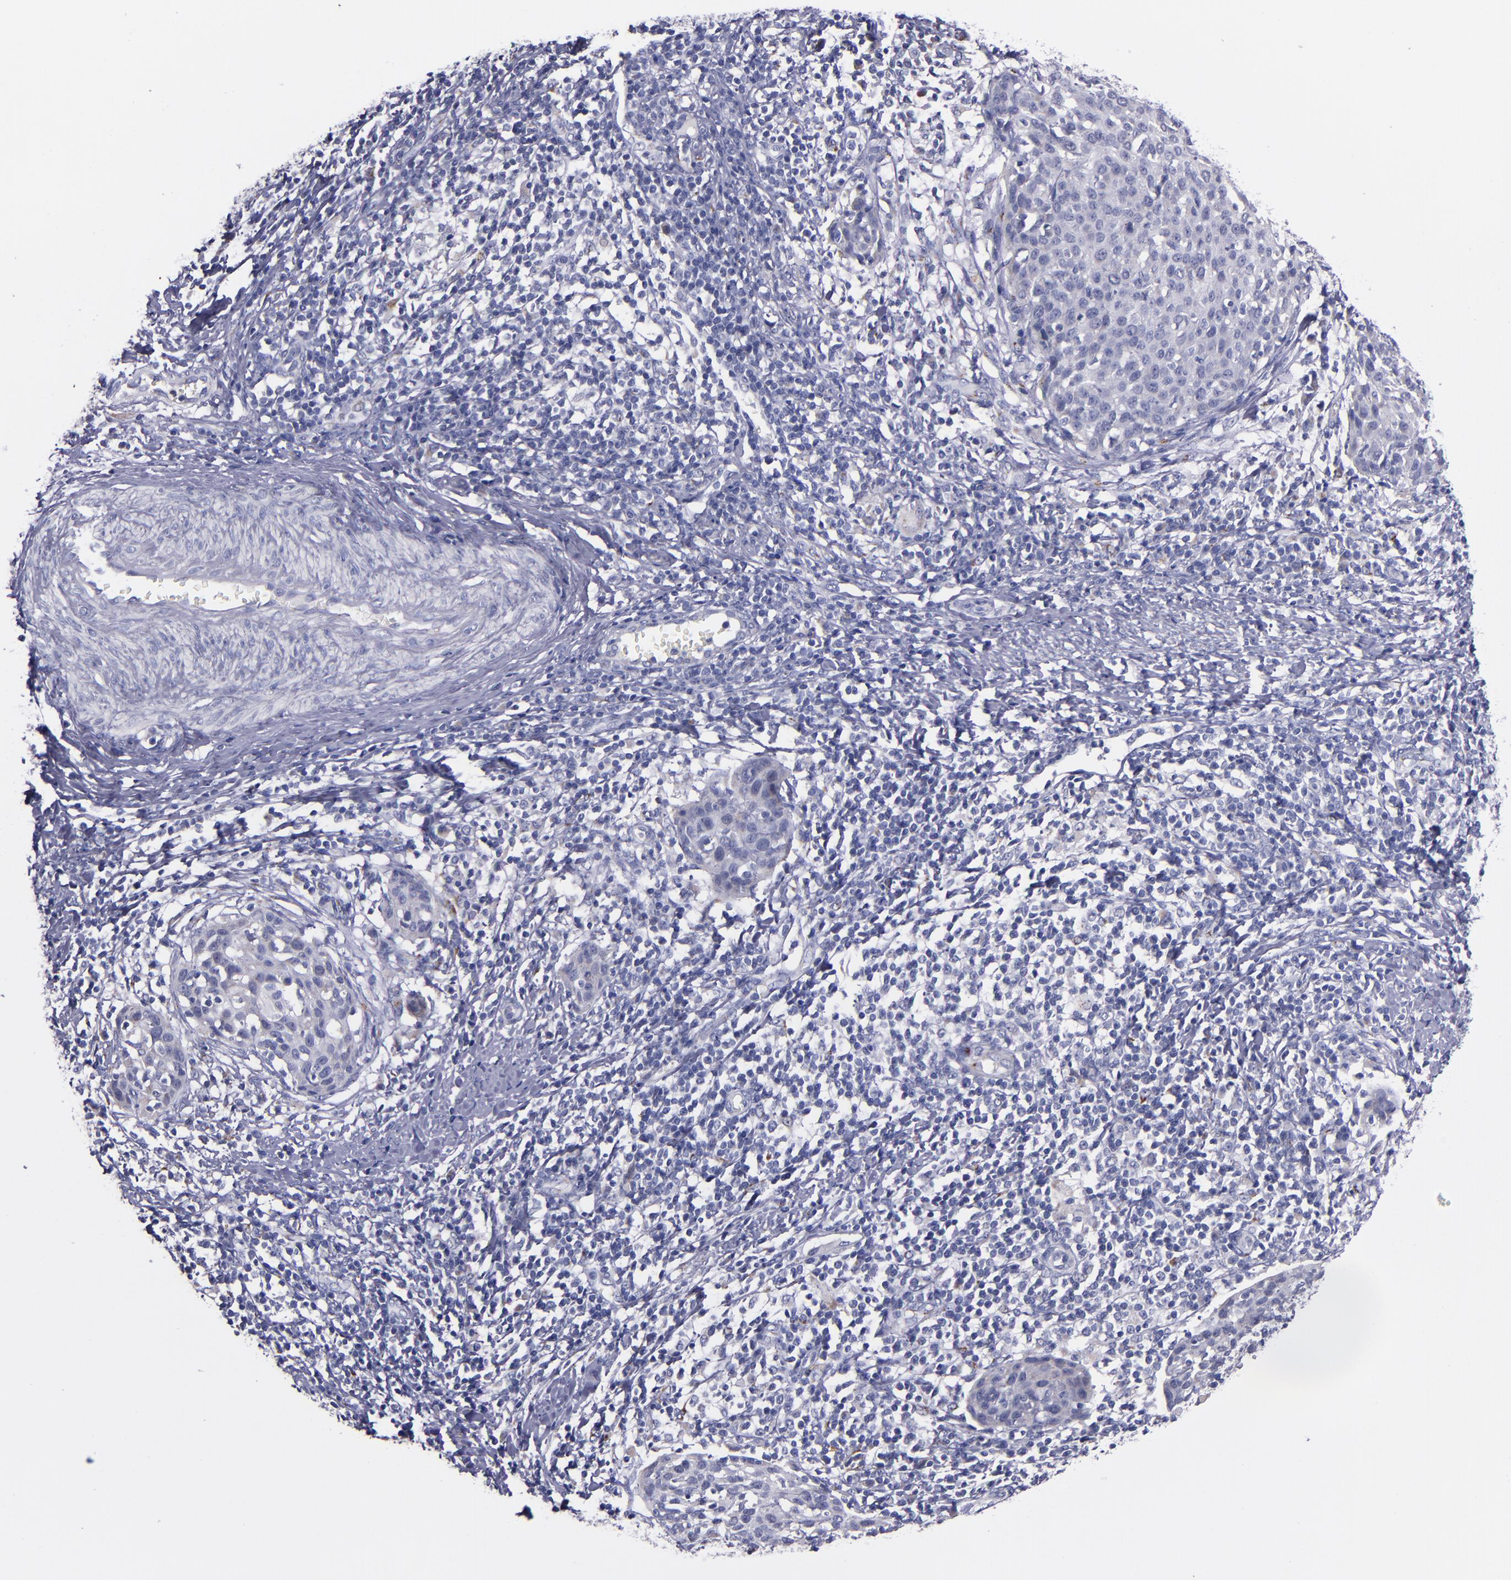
{"staining": {"intensity": "weak", "quantity": "<25%", "location": "cytoplasmic/membranous"}, "tissue": "cervical cancer", "cell_type": "Tumor cells", "image_type": "cancer", "snomed": [{"axis": "morphology", "description": "Squamous cell carcinoma, NOS"}, {"axis": "topography", "description": "Cervix"}], "caption": "Cervical cancer stained for a protein using immunohistochemistry (IHC) displays no positivity tumor cells.", "gene": "RAB41", "patient": {"sex": "female", "age": 38}}